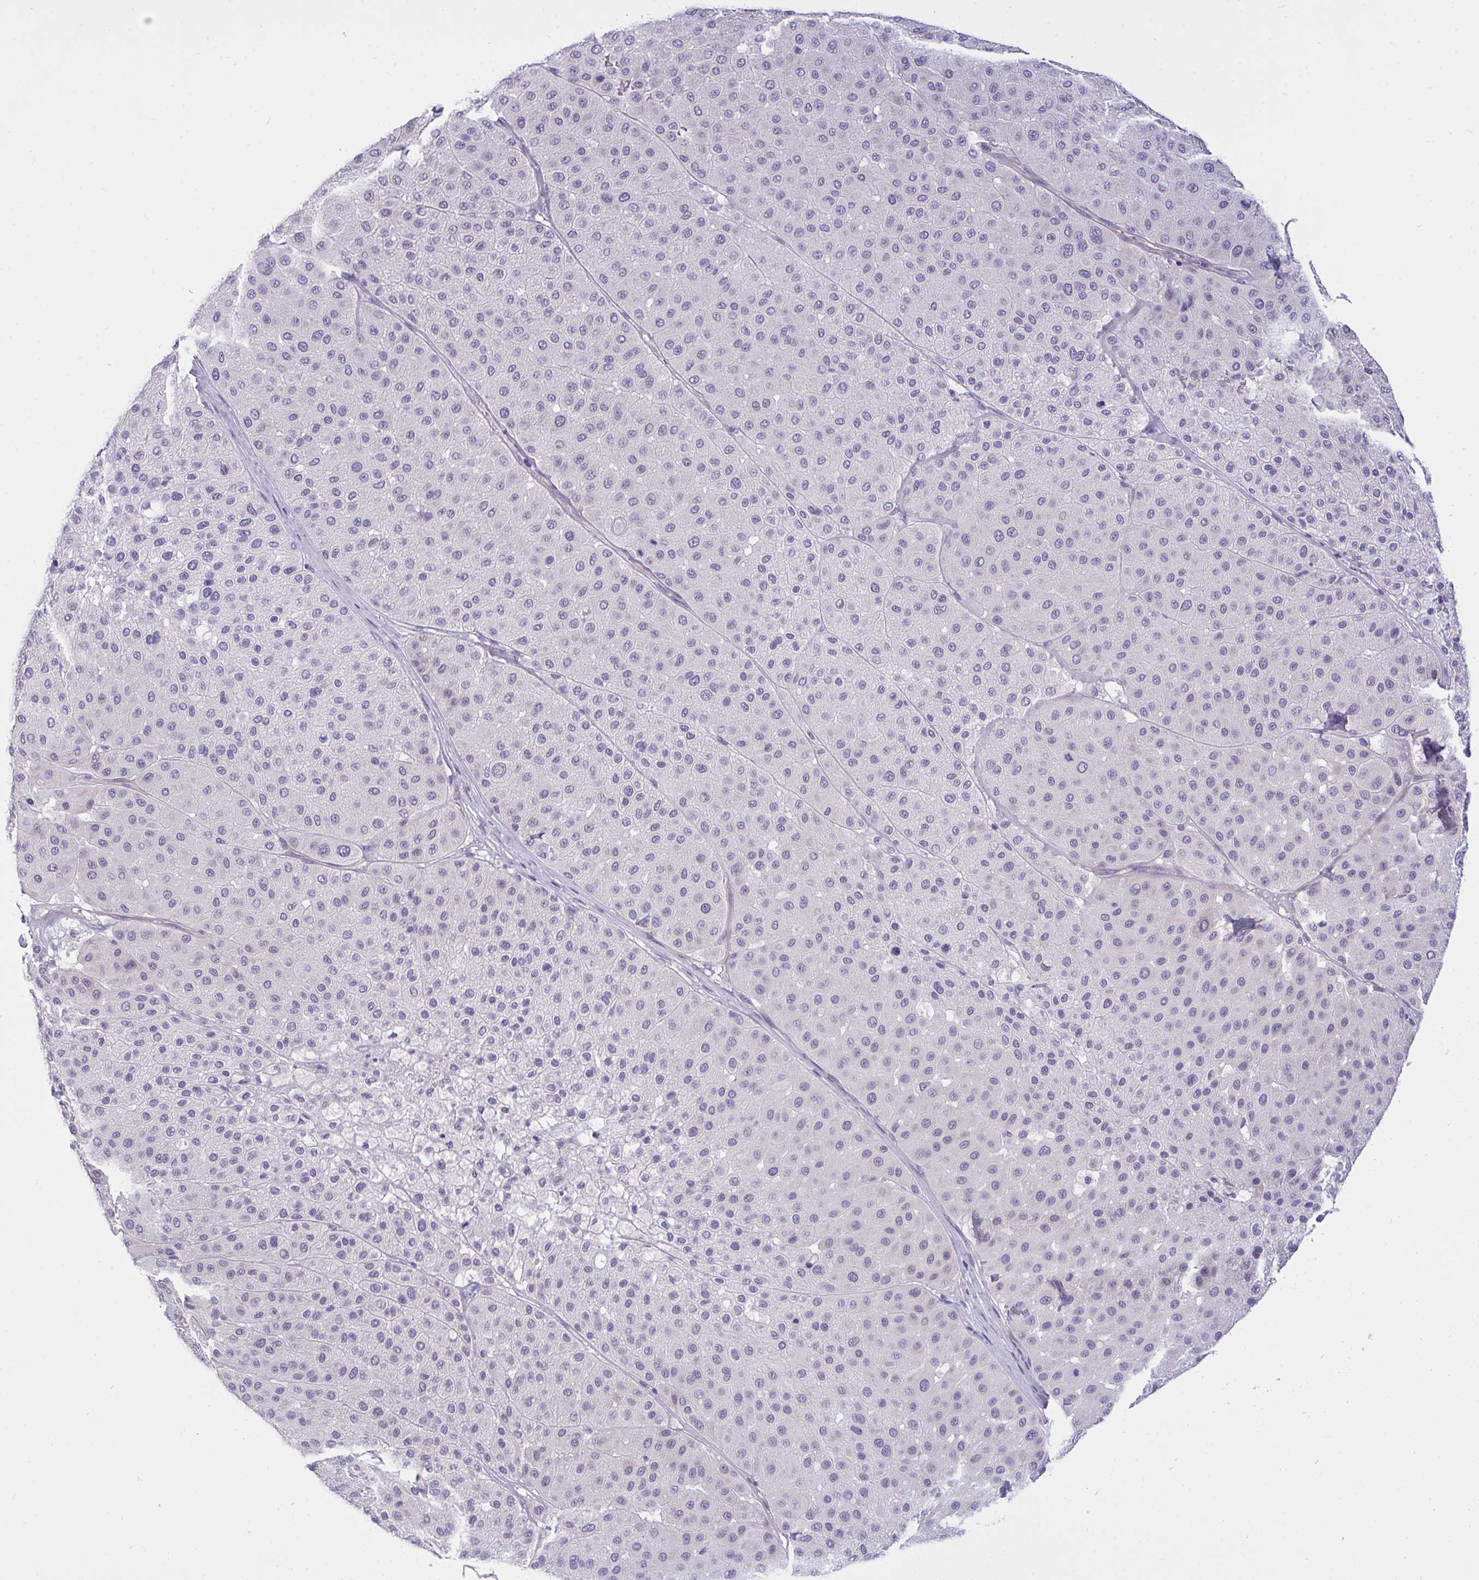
{"staining": {"intensity": "negative", "quantity": "none", "location": "none"}, "tissue": "melanoma", "cell_type": "Tumor cells", "image_type": "cancer", "snomed": [{"axis": "morphology", "description": "Malignant melanoma, Metastatic site"}, {"axis": "topography", "description": "Smooth muscle"}], "caption": "Tumor cells show no significant protein expression in malignant melanoma (metastatic site).", "gene": "VGLL3", "patient": {"sex": "male", "age": 41}}